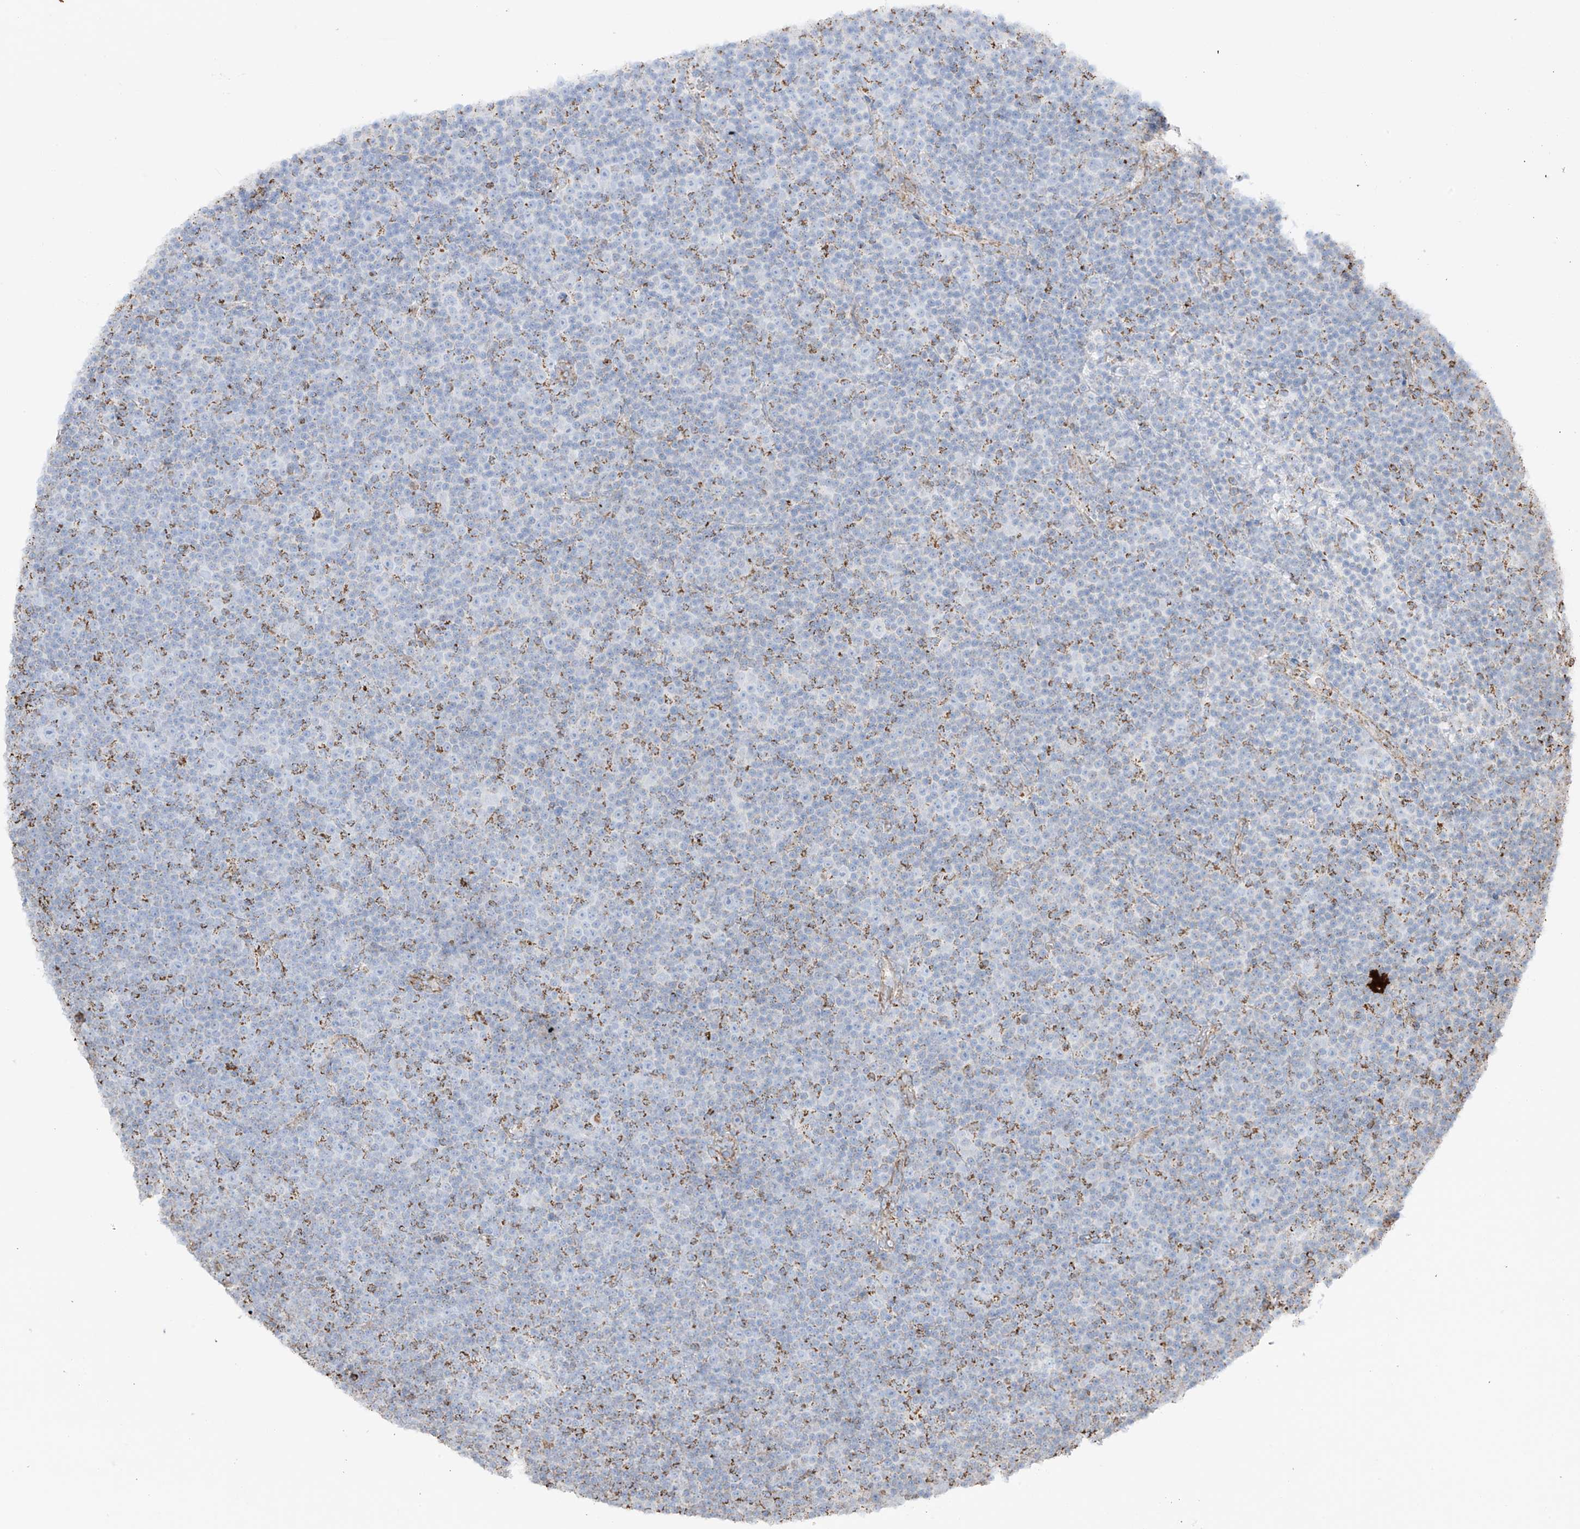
{"staining": {"intensity": "negative", "quantity": "none", "location": "none"}, "tissue": "lymphoma", "cell_type": "Tumor cells", "image_type": "cancer", "snomed": [{"axis": "morphology", "description": "Malignant lymphoma, non-Hodgkin's type, Low grade"}, {"axis": "topography", "description": "Lymph node"}], "caption": "IHC histopathology image of low-grade malignant lymphoma, non-Hodgkin's type stained for a protein (brown), which shows no expression in tumor cells.", "gene": "XKR3", "patient": {"sex": "female", "age": 67}}